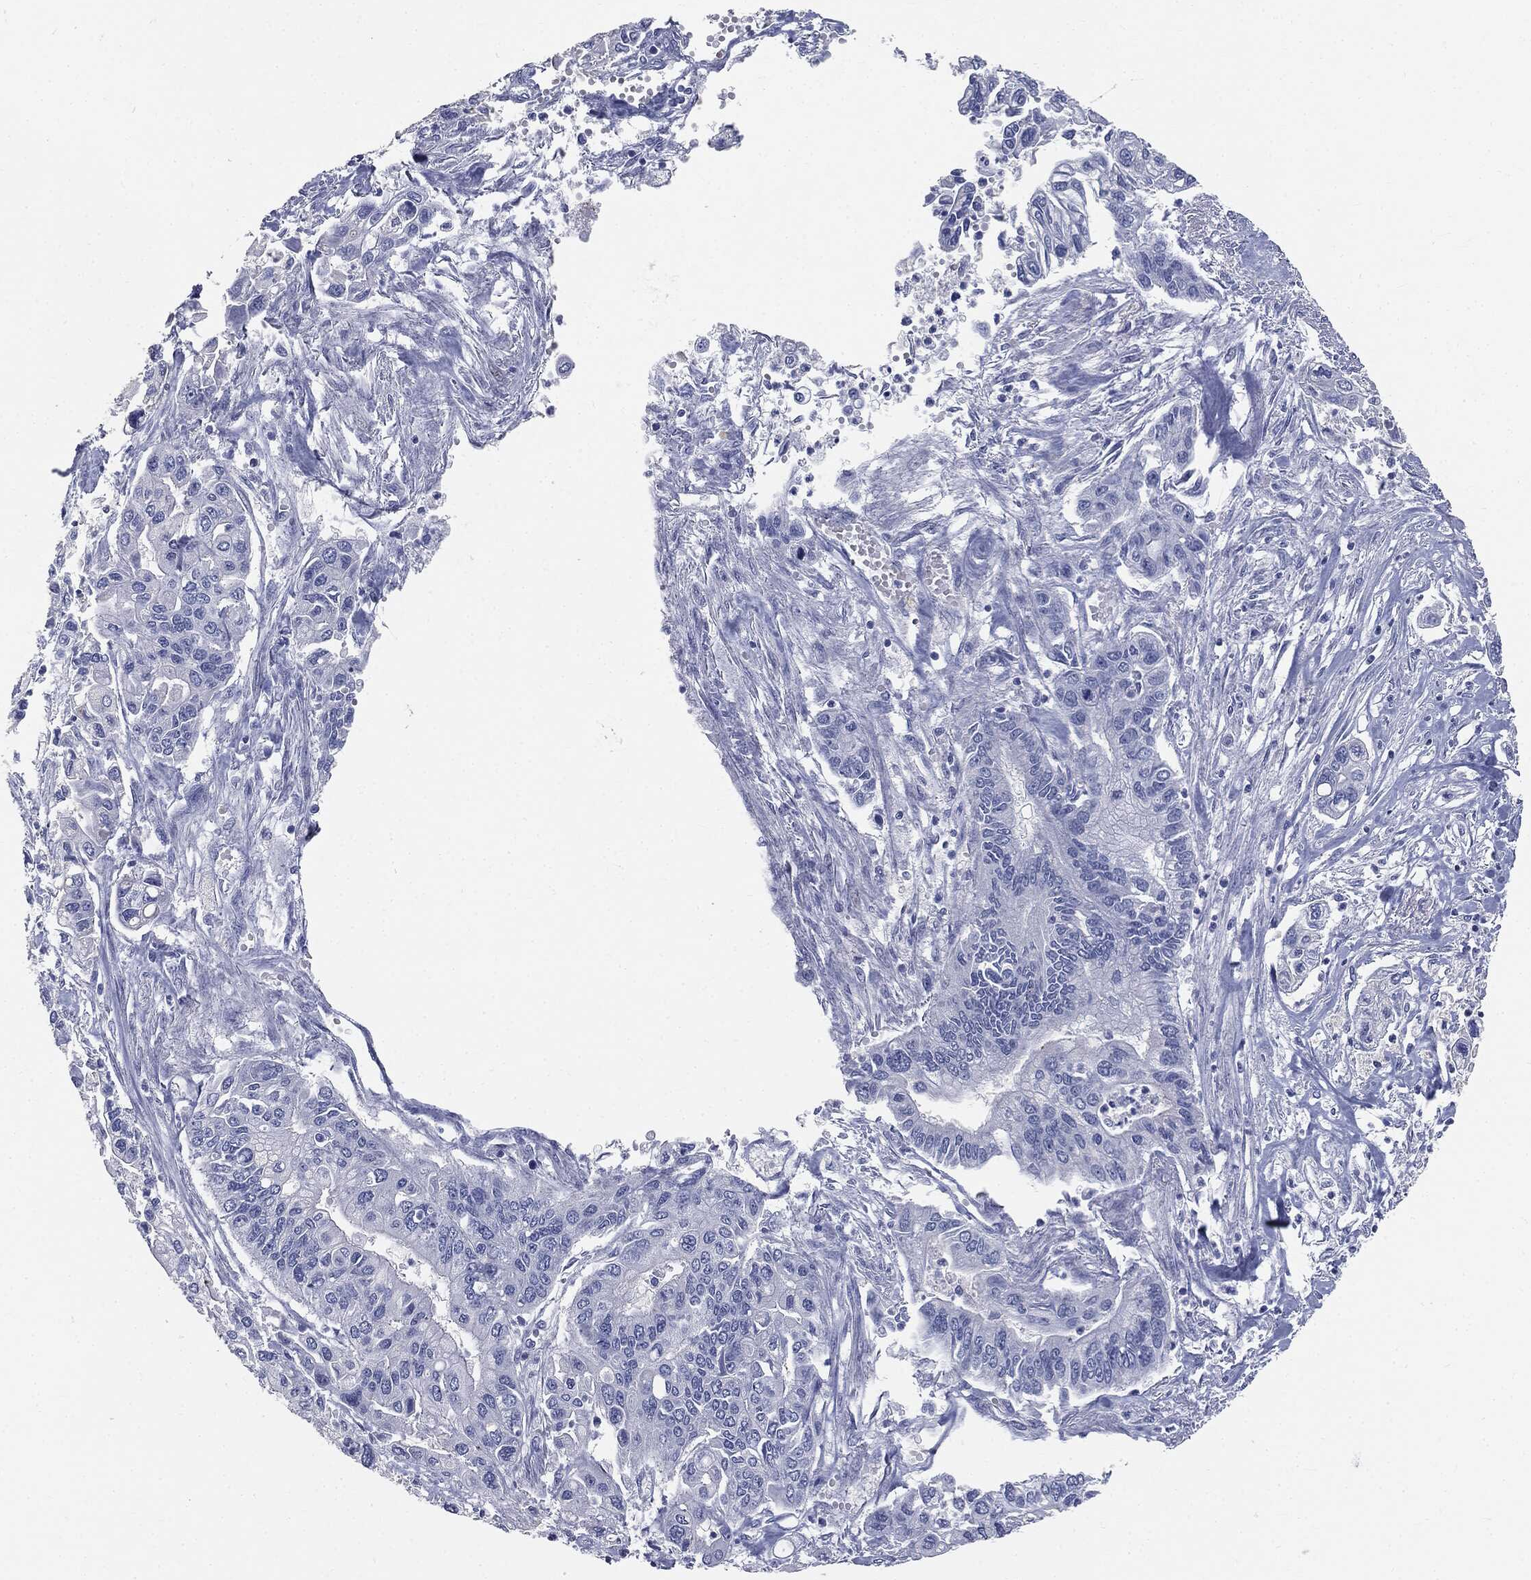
{"staining": {"intensity": "negative", "quantity": "none", "location": "none"}, "tissue": "pancreatic cancer", "cell_type": "Tumor cells", "image_type": "cancer", "snomed": [{"axis": "morphology", "description": "Adenocarcinoma, NOS"}, {"axis": "topography", "description": "Pancreas"}], "caption": "Immunohistochemistry (IHC) photomicrograph of neoplastic tissue: adenocarcinoma (pancreatic) stained with DAB demonstrates no significant protein staining in tumor cells.", "gene": "CUZD1", "patient": {"sex": "male", "age": 62}}